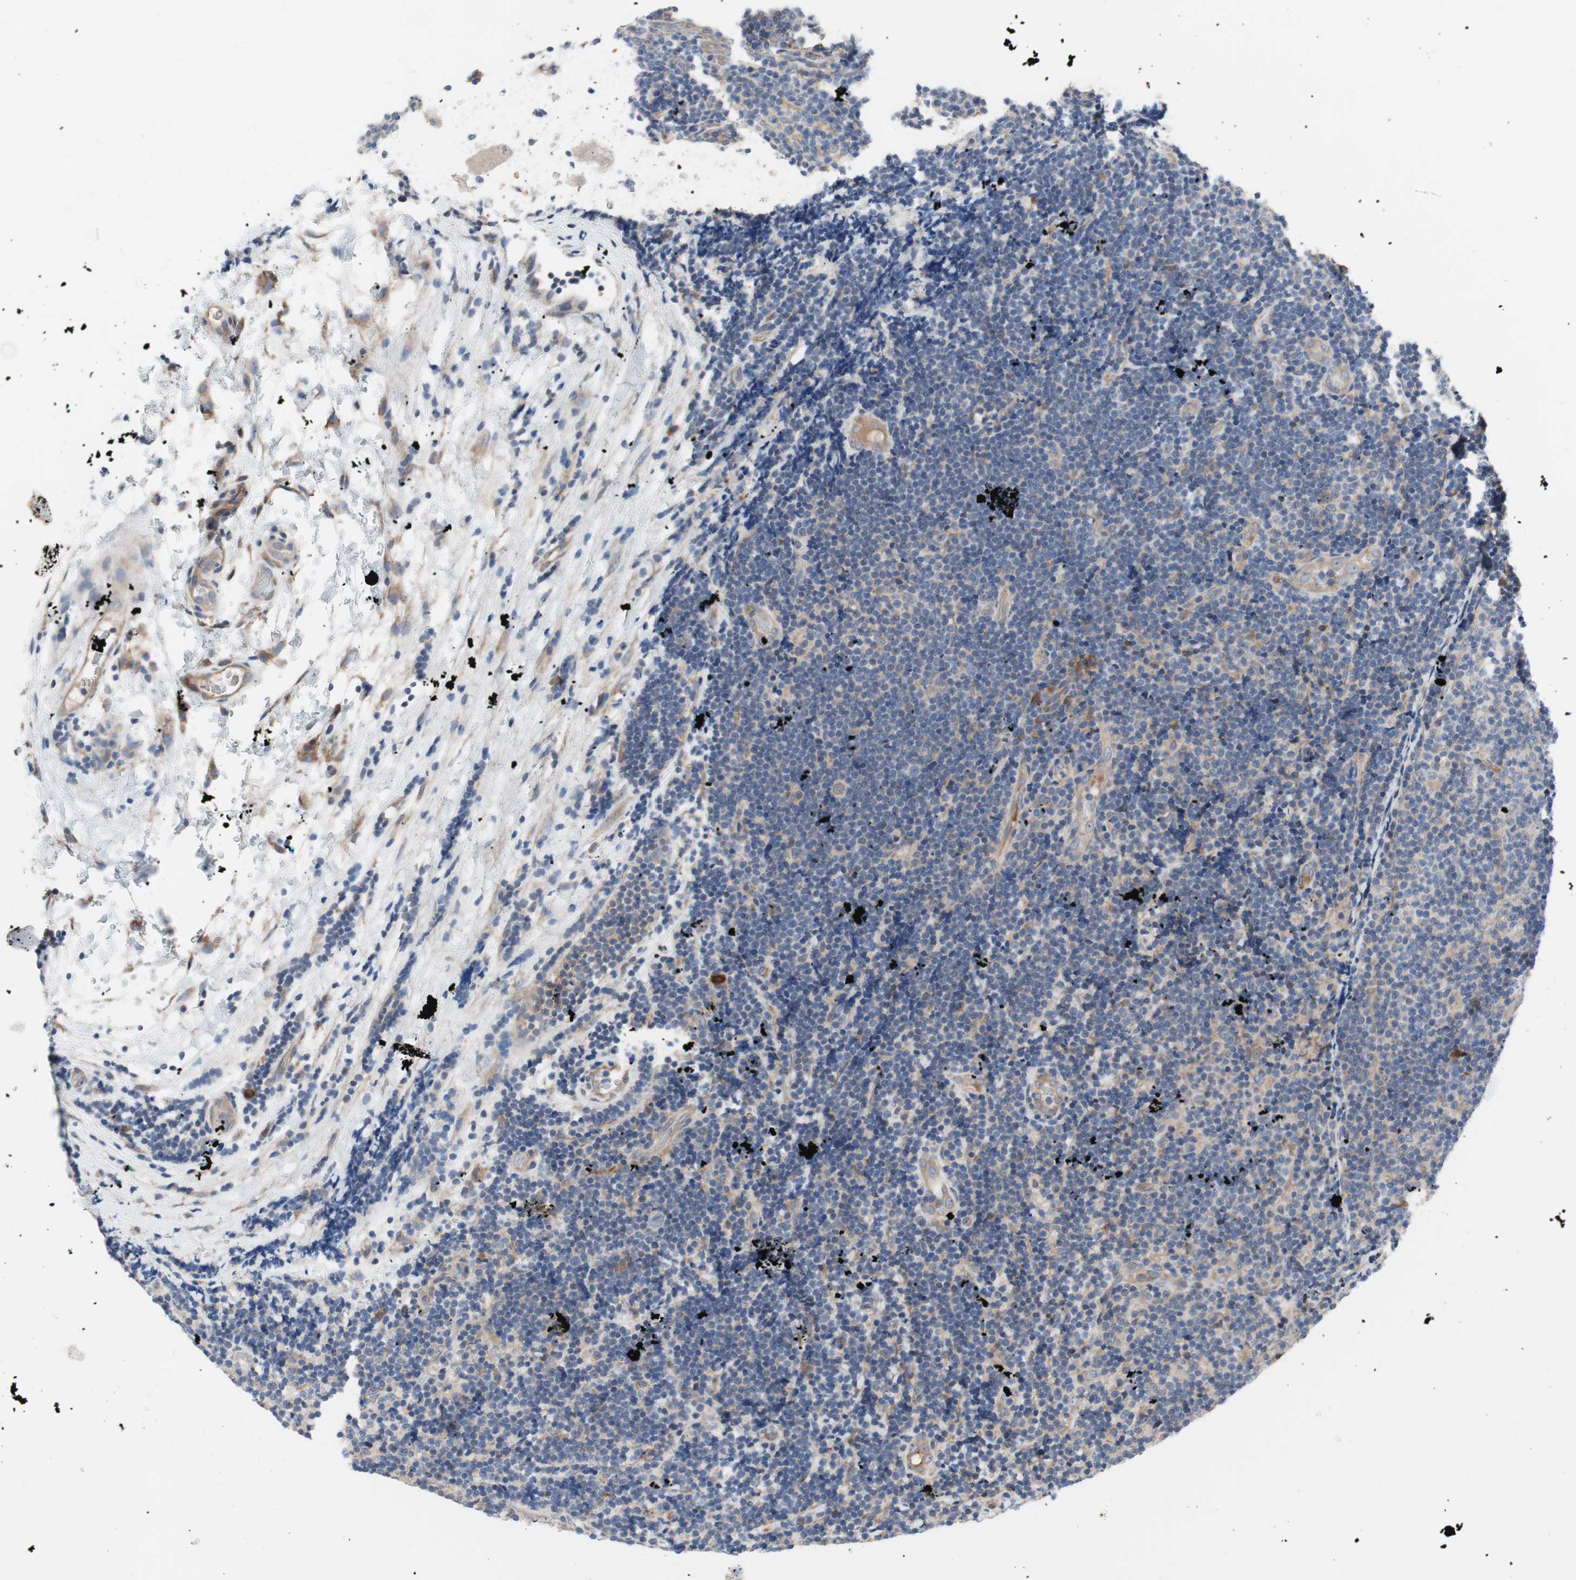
{"staining": {"intensity": "negative", "quantity": "none", "location": "none"}, "tissue": "lymphoma", "cell_type": "Tumor cells", "image_type": "cancer", "snomed": [{"axis": "morphology", "description": "Malignant lymphoma, non-Hodgkin's type, Low grade"}, {"axis": "topography", "description": "Lymph node"}], "caption": "High magnification brightfield microscopy of malignant lymphoma, non-Hodgkin's type (low-grade) stained with DAB (brown) and counterstained with hematoxylin (blue): tumor cells show no significant expression.", "gene": "KANSL1", "patient": {"sex": "male", "age": 83}}